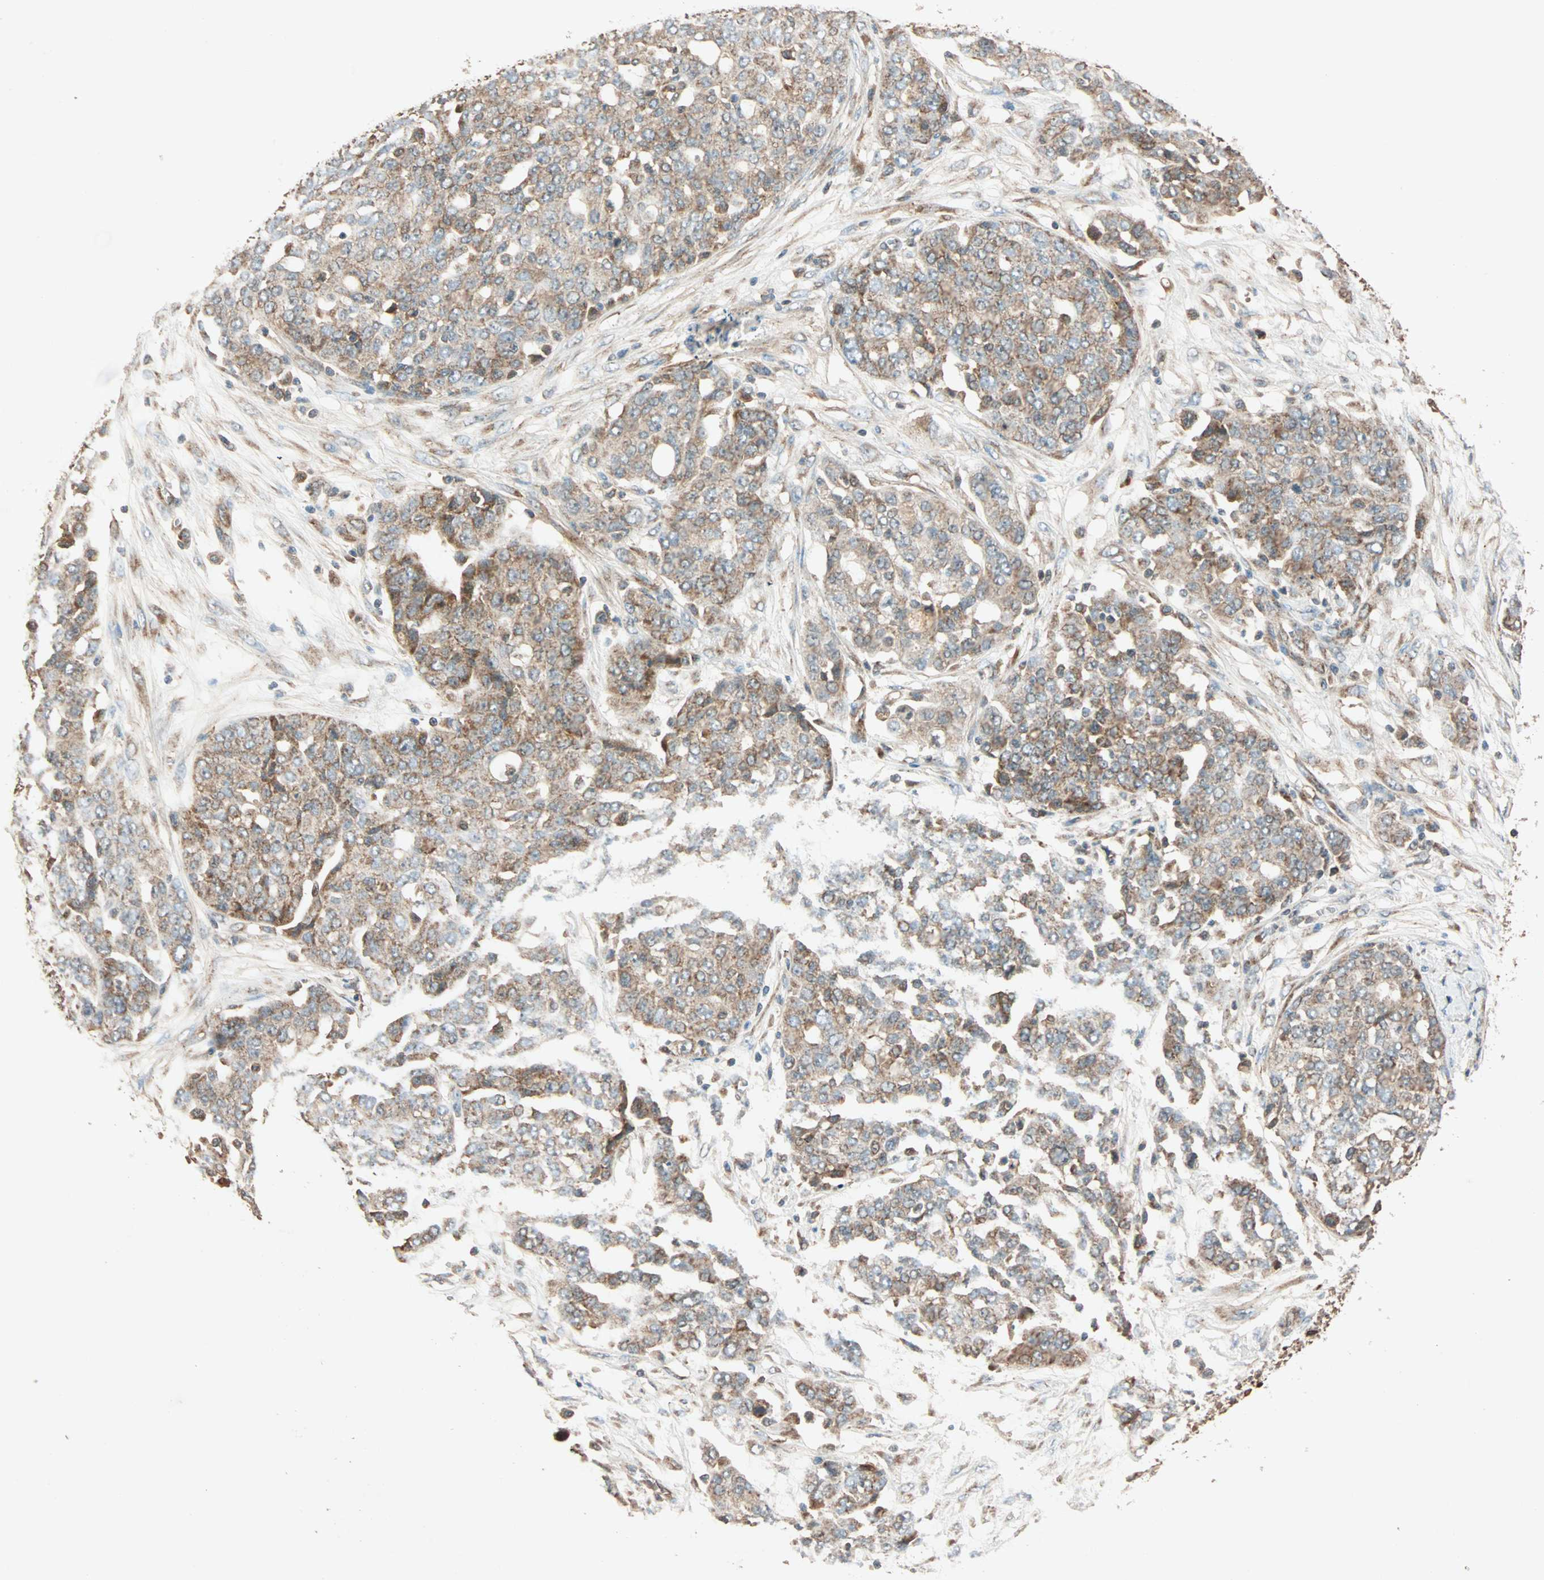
{"staining": {"intensity": "moderate", "quantity": ">75%", "location": "cytoplasmic/membranous"}, "tissue": "ovarian cancer", "cell_type": "Tumor cells", "image_type": "cancer", "snomed": [{"axis": "morphology", "description": "Cystadenocarcinoma, serous, NOS"}, {"axis": "topography", "description": "Soft tissue"}, {"axis": "topography", "description": "Ovary"}], "caption": "Ovarian cancer (serous cystadenocarcinoma) stained with immunohistochemistry (IHC) reveals moderate cytoplasmic/membranous staining in approximately >75% of tumor cells.", "gene": "MAPK1", "patient": {"sex": "female", "age": 57}}